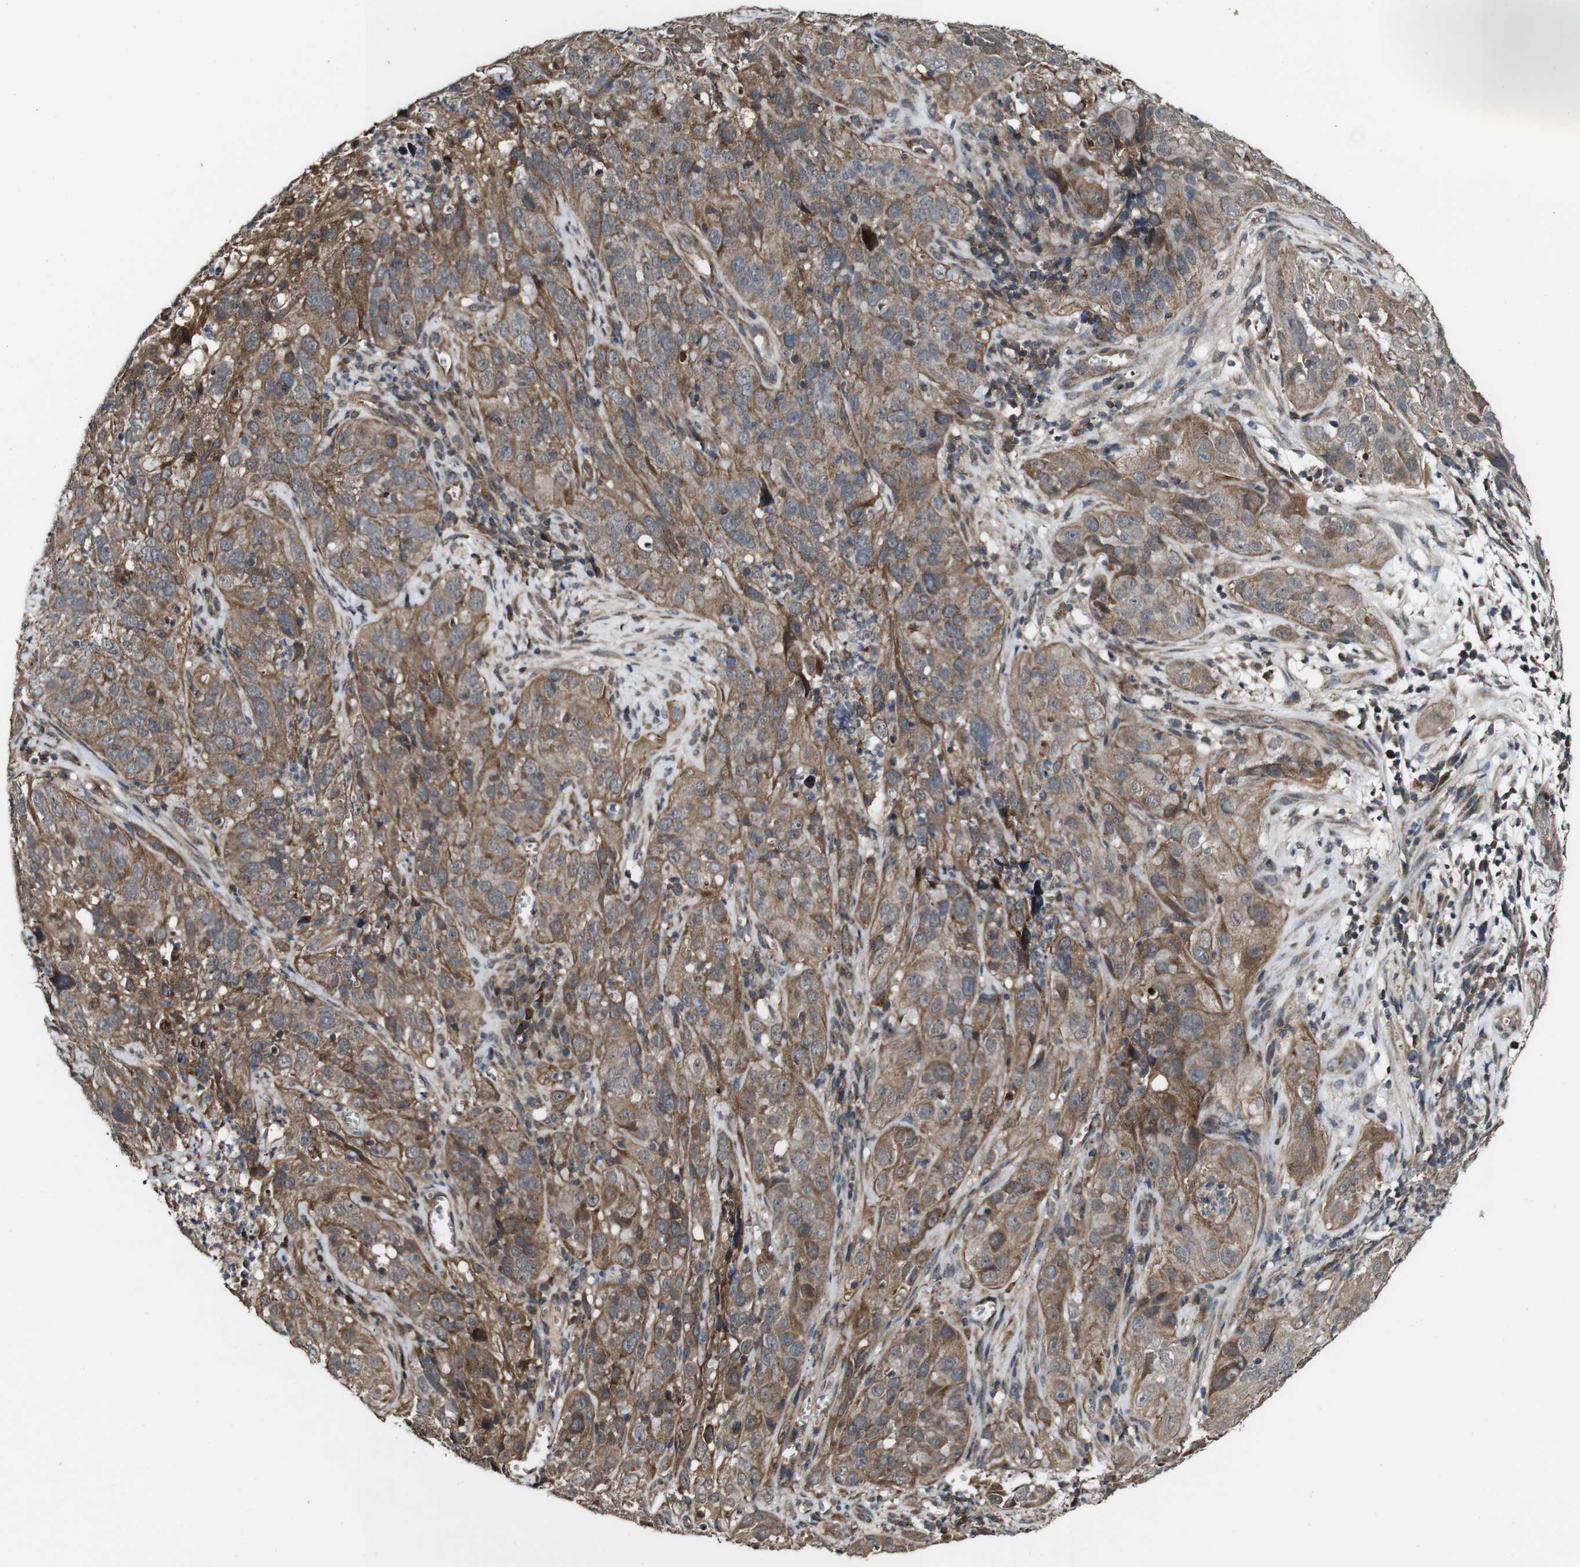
{"staining": {"intensity": "moderate", "quantity": ">75%", "location": "cytoplasmic/membranous"}, "tissue": "cervical cancer", "cell_type": "Tumor cells", "image_type": "cancer", "snomed": [{"axis": "morphology", "description": "Squamous cell carcinoma, NOS"}, {"axis": "topography", "description": "Cervix"}], "caption": "Protein expression analysis of human cervical squamous cell carcinoma reveals moderate cytoplasmic/membranous staining in about >75% of tumor cells.", "gene": "BTN3A3", "patient": {"sex": "female", "age": 32}}